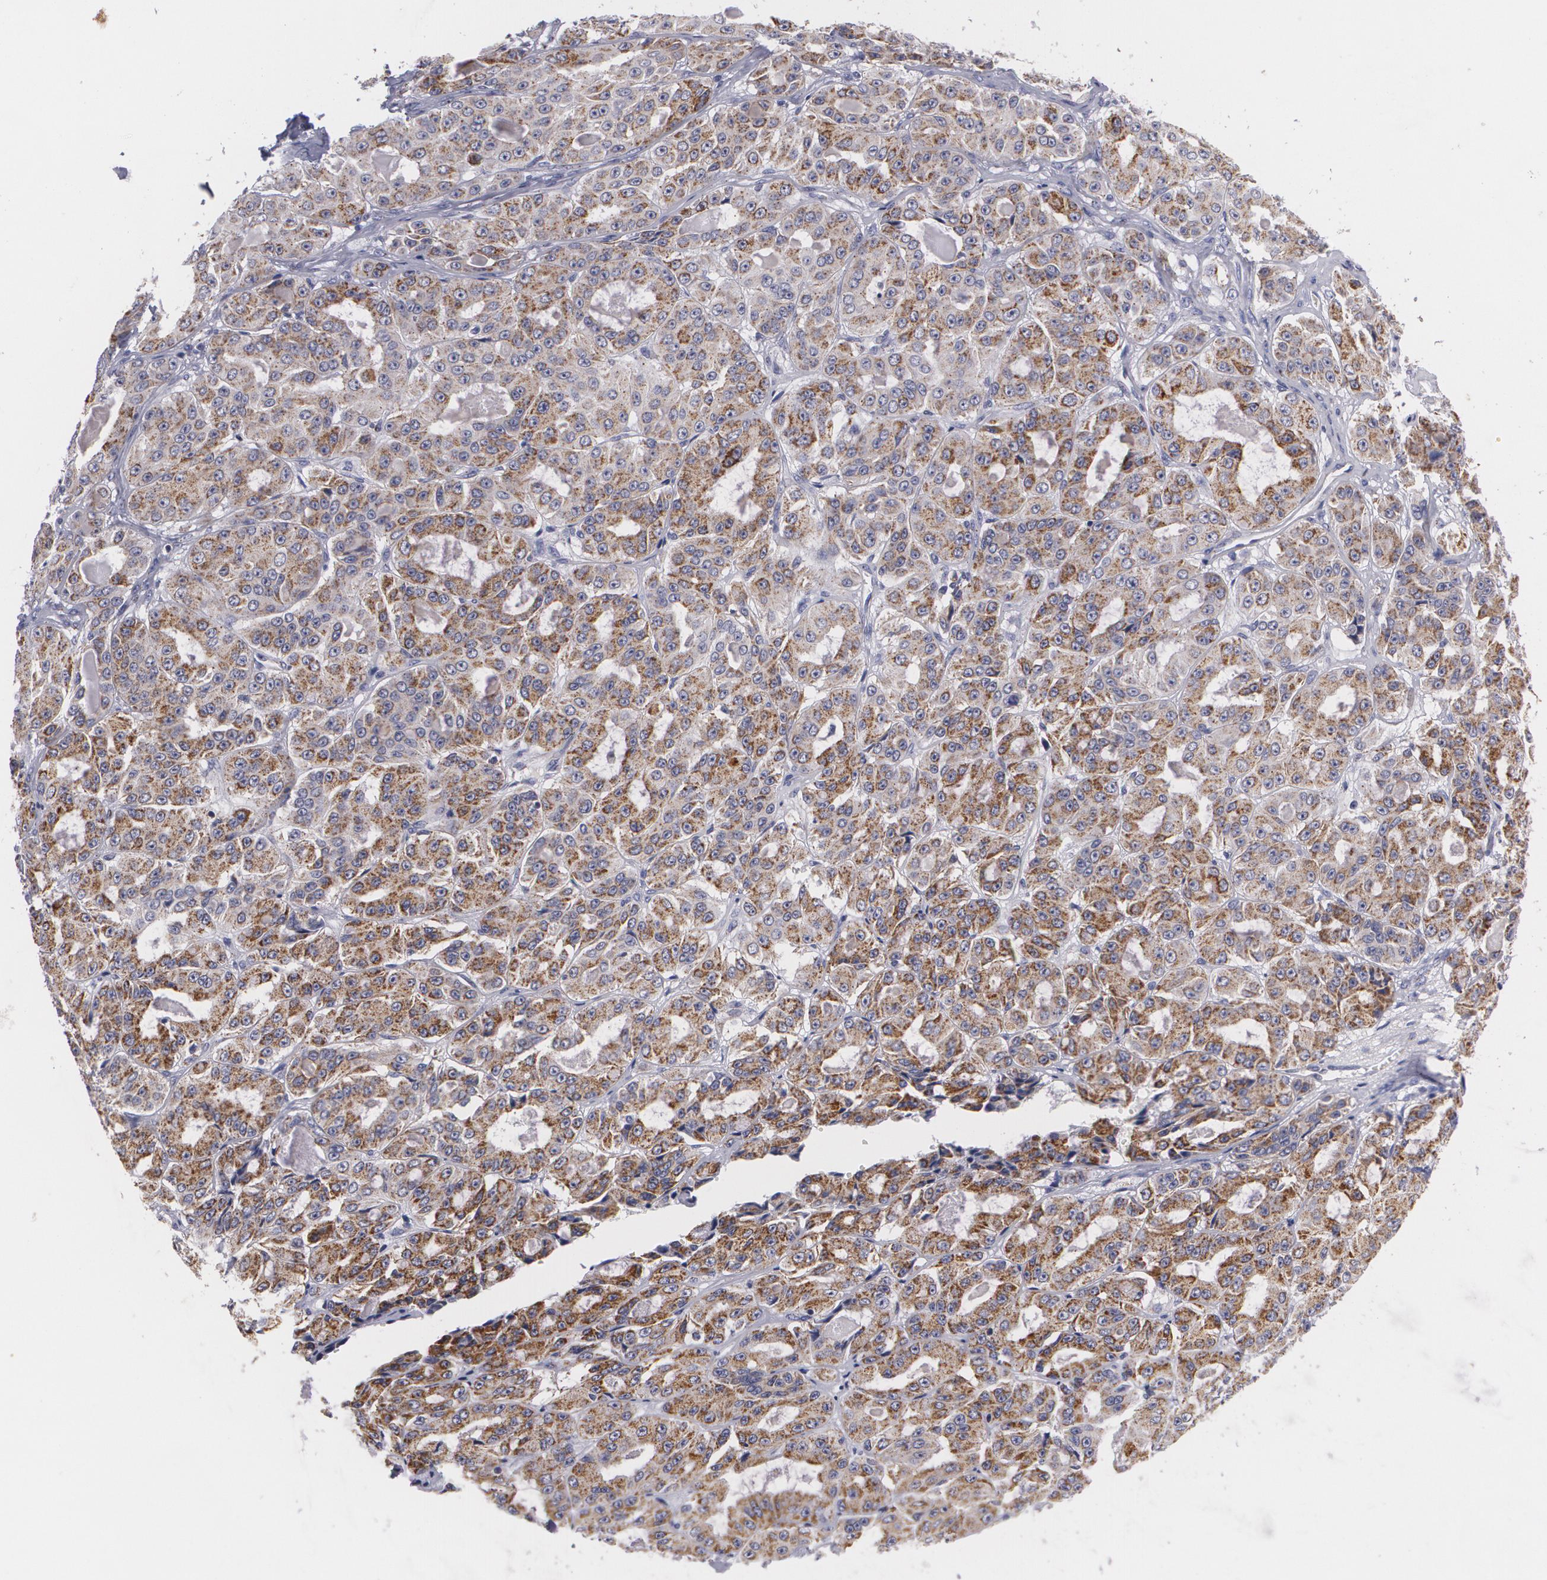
{"staining": {"intensity": "moderate", "quantity": ">75%", "location": "cytoplasmic/membranous"}, "tissue": "ovarian cancer", "cell_type": "Tumor cells", "image_type": "cancer", "snomed": [{"axis": "morphology", "description": "Carcinoma, endometroid"}, {"axis": "topography", "description": "Ovary"}], "caption": "This is a micrograph of immunohistochemistry (IHC) staining of endometroid carcinoma (ovarian), which shows moderate positivity in the cytoplasmic/membranous of tumor cells.", "gene": "CILK1", "patient": {"sex": "female", "age": 61}}